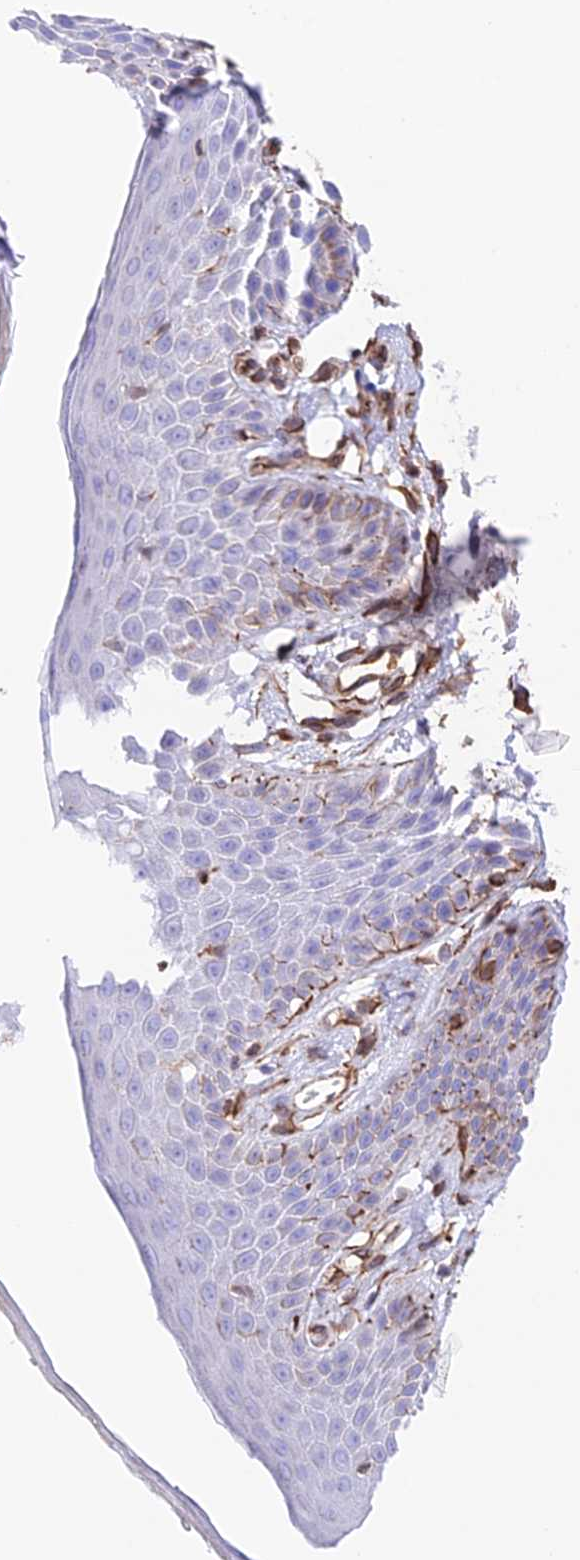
{"staining": {"intensity": "moderate", "quantity": "<25%", "location": "cytoplasmic/membranous"}, "tissue": "skin", "cell_type": "Epidermal cells", "image_type": "normal", "snomed": [{"axis": "morphology", "description": "Normal tissue, NOS"}, {"axis": "topography", "description": "Anal"}], "caption": "Human skin stained with a brown dye demonstrates moderate cytoplasmic/membranous positive expression in approximately <25% of epidermal cells.", "gene": "ZNF652", "patient": {"sex": "male", "age": 74}}